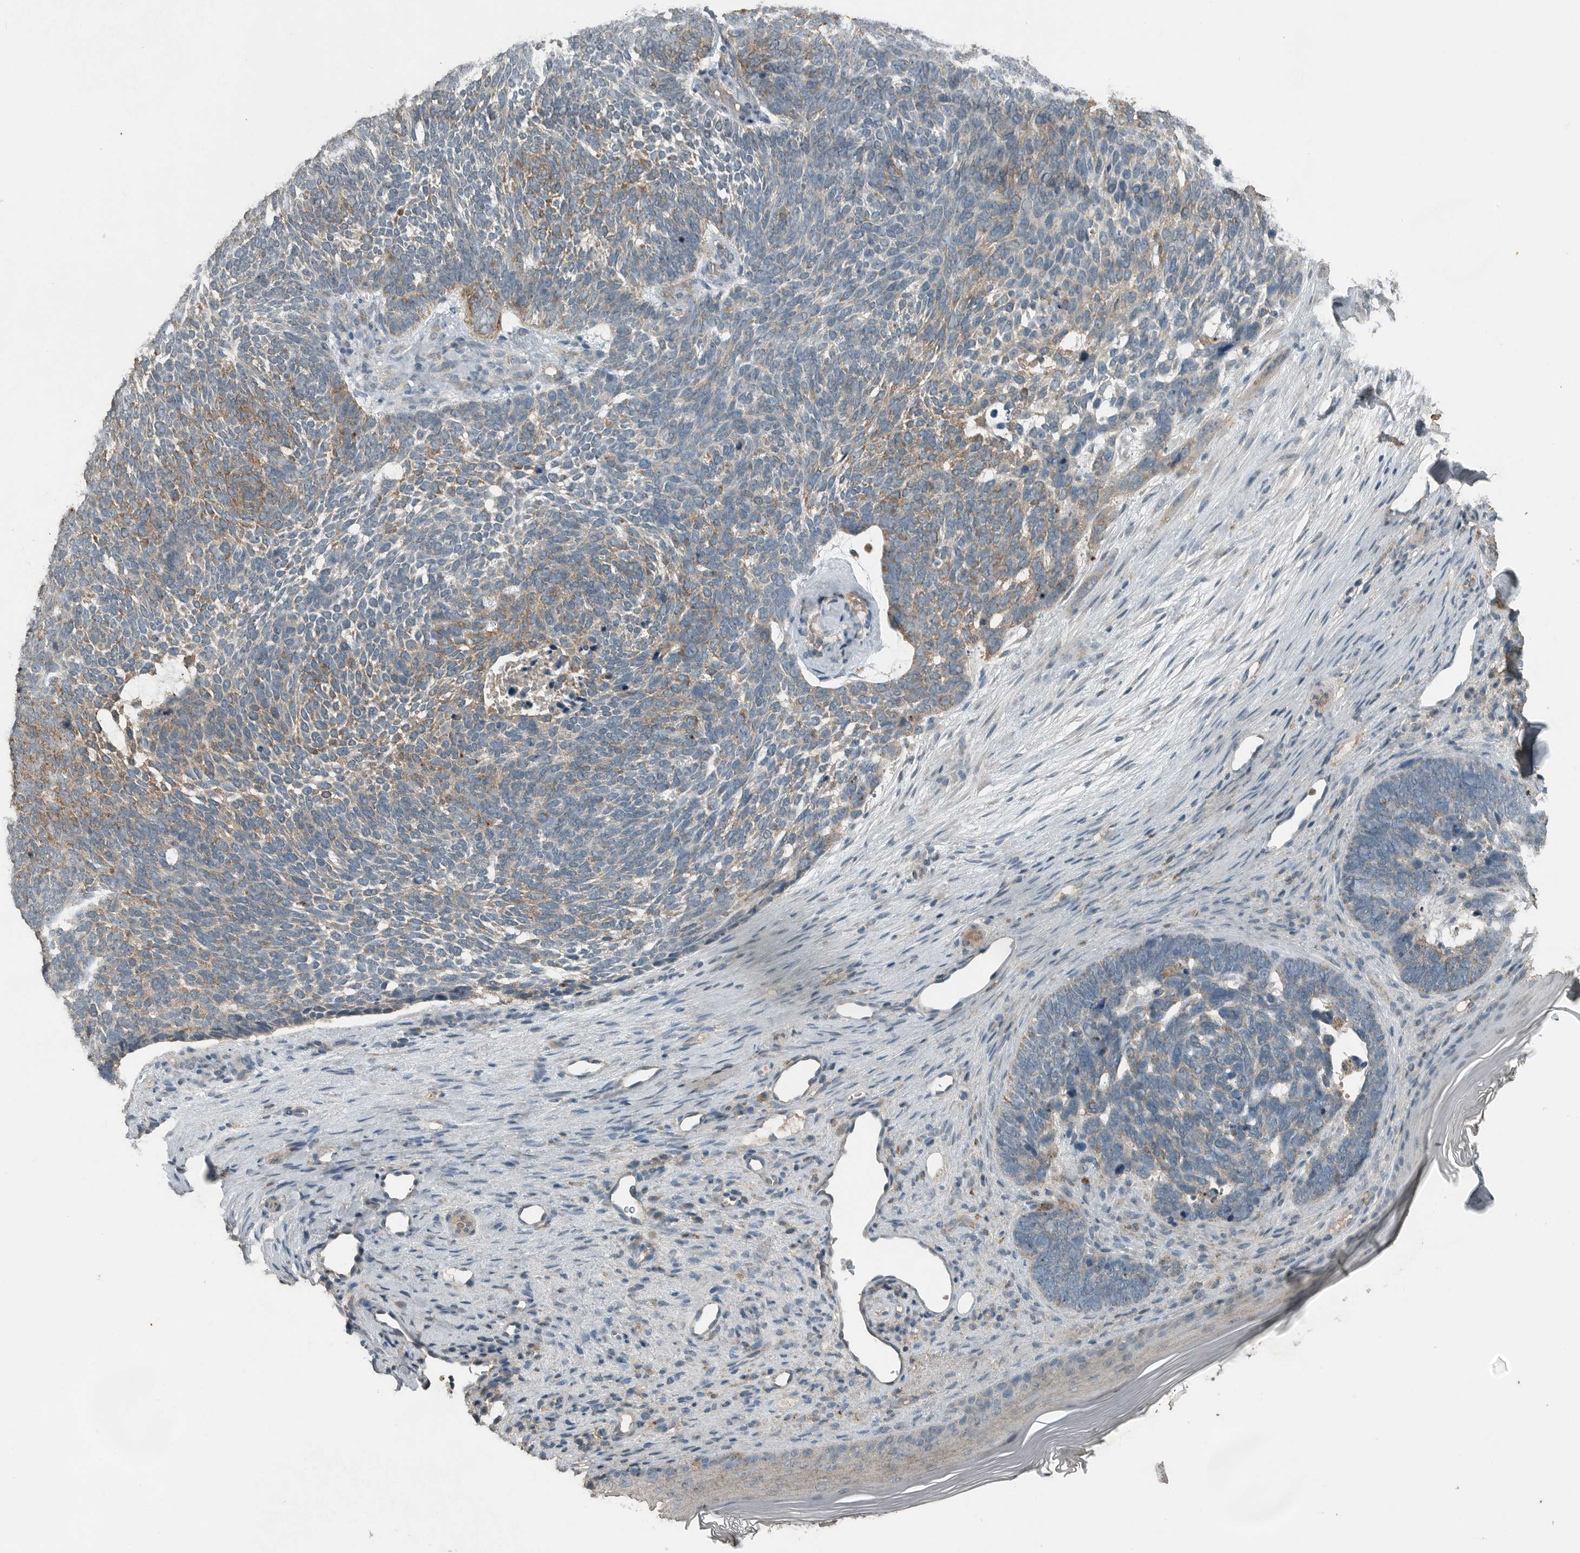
{"staining": {"intensity": "weak", "quantity": "25%-75%", "location": "cytoplasmic/membranous"}, "tissue": "skin cancer", "cell_type": "Tumor cells", "image_type": "cancer", "snomed": [{"axis": "morphology", "description": "Basal cell carcinoma"}, {"axis": "topography", "description": "Skin"}], "caption": "High-power microscopy captured an immunohistochemistry (IHC) photomicrograph of basal cell carcinoma (skin), revealing weak cytoplasmic/membranous staining in approximately 25%-75% of tumor cells.", "gene": "IL6ST", "patient": {"sex": "female", "age": 85}}